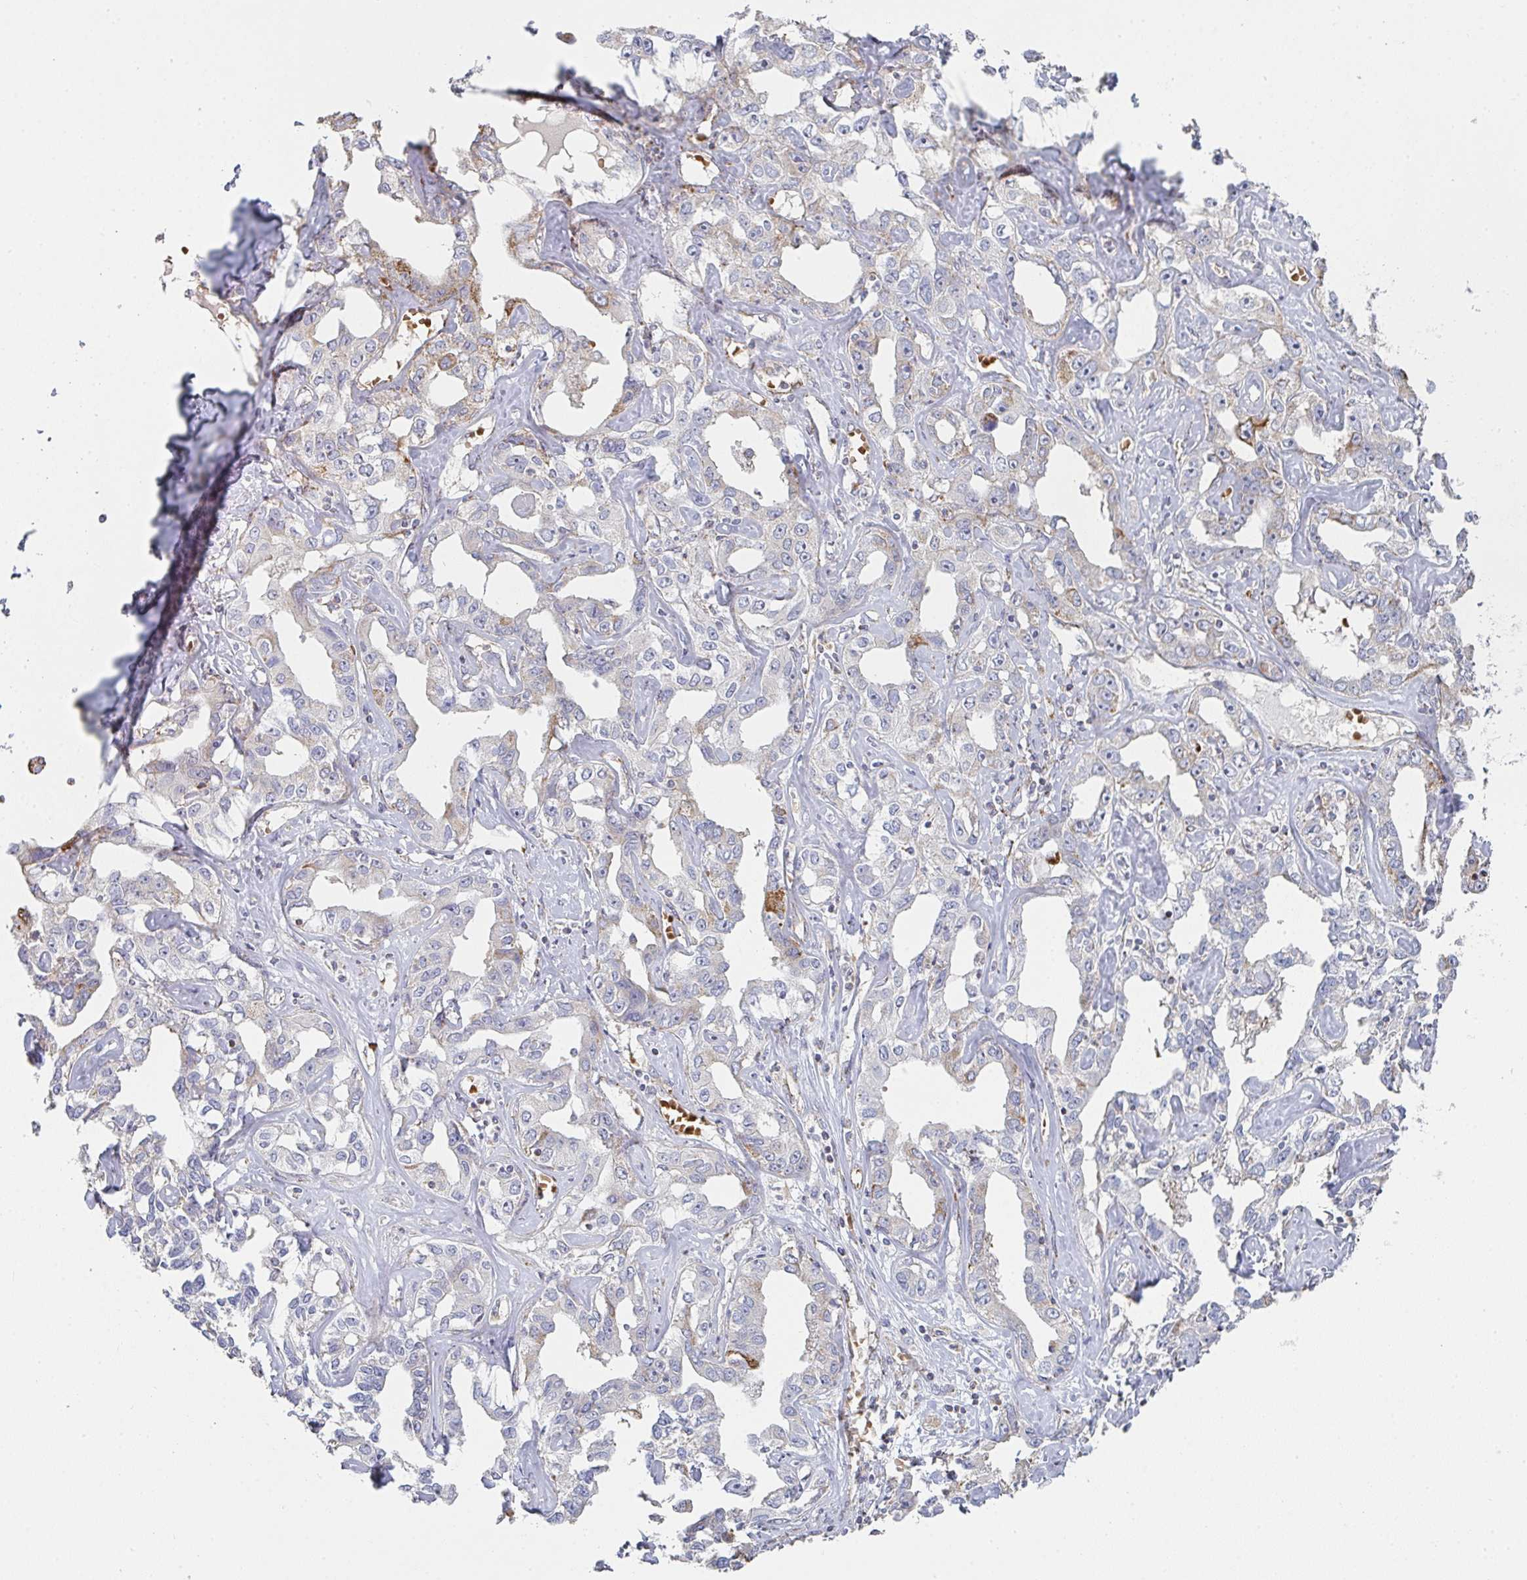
{"staining": {"intensity": "moderate", "quantity": "<25%", "location": "cytoplasmic/membranous"}, "tissue": "liver cancer", "cell_type": "Tumor cells", "image_type": "cancer", "snomed": [{"axis": "morphology", "description": "Cholangiocarcinoma"}, {"axis": "topography", "description": "Liver"}], "caption": "Immunohistochemistry staining of liver cholangiocarcinoma, which demonstrates low levels of moderate cytoplasmic/membranous staining in about <25% of tumor cells indicating moderate cytoplasmic/membranous protein expression. The staining was performed using DAB (3,3'-diaminobenzidine) (brown) for protein detection and nuclei were counterstained in hematoxylin (blue).", "gene": "ZNF526", "patient": {"sex": "male", "age": 59}}